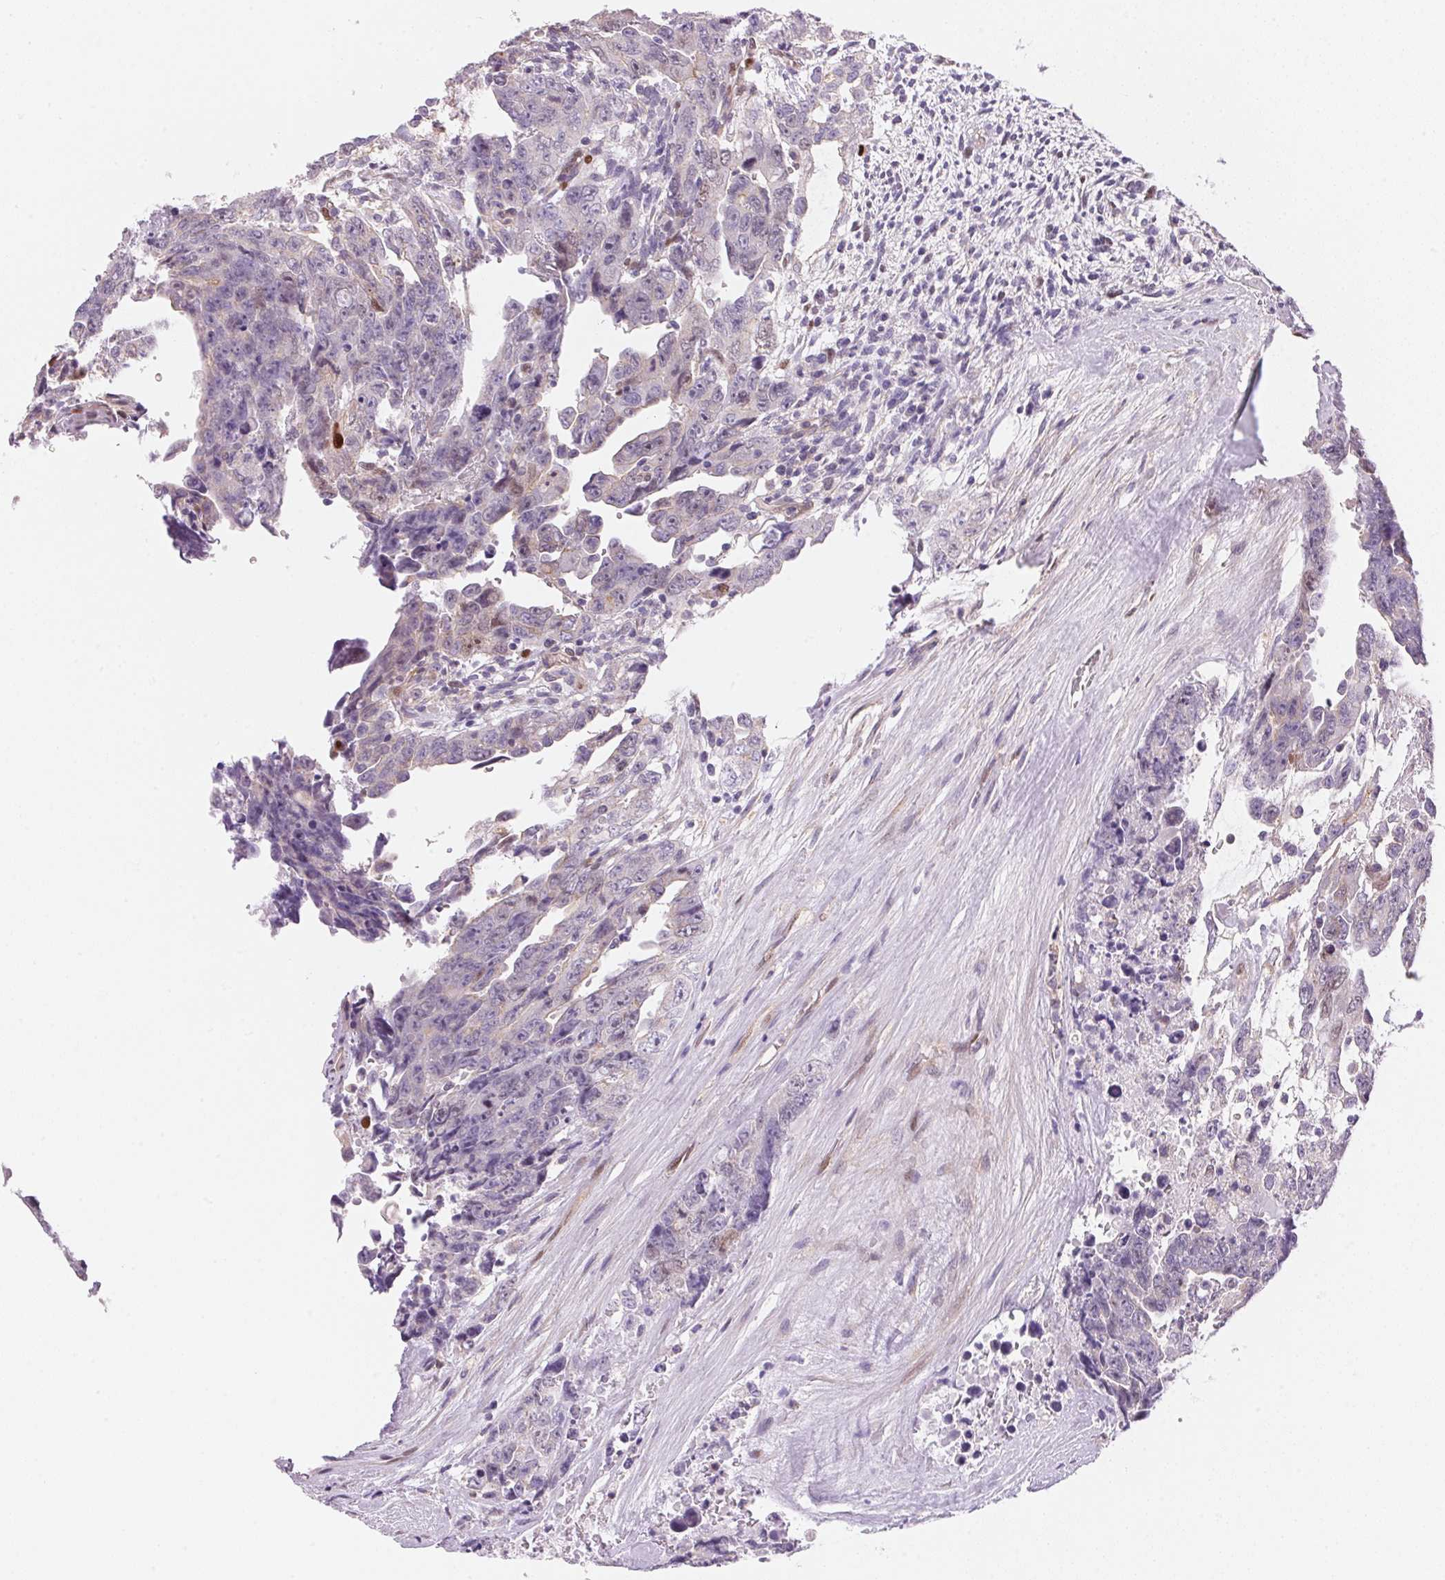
{"staining": {"intensity": "negative", "quantity": "none", "location": "none"}, "tissue": "testis cancer", "cell_type": "Tumor cells", "image_type": "cancer", "snomed": [{"axis": "morphology", "description": "Carcinoma, Embryonal, NOS"}, {"axis": "topography", "description": "Testis"}], "caption": "Immunohistochemistry (IHC) histopathology image of neoplastic tissue: embryonal carcinoma (testis) stained with DAB reveals no significant protein expression in tumor cells.", "gene": "SMTN", "patient": {"sex": "male", "age": 24}}